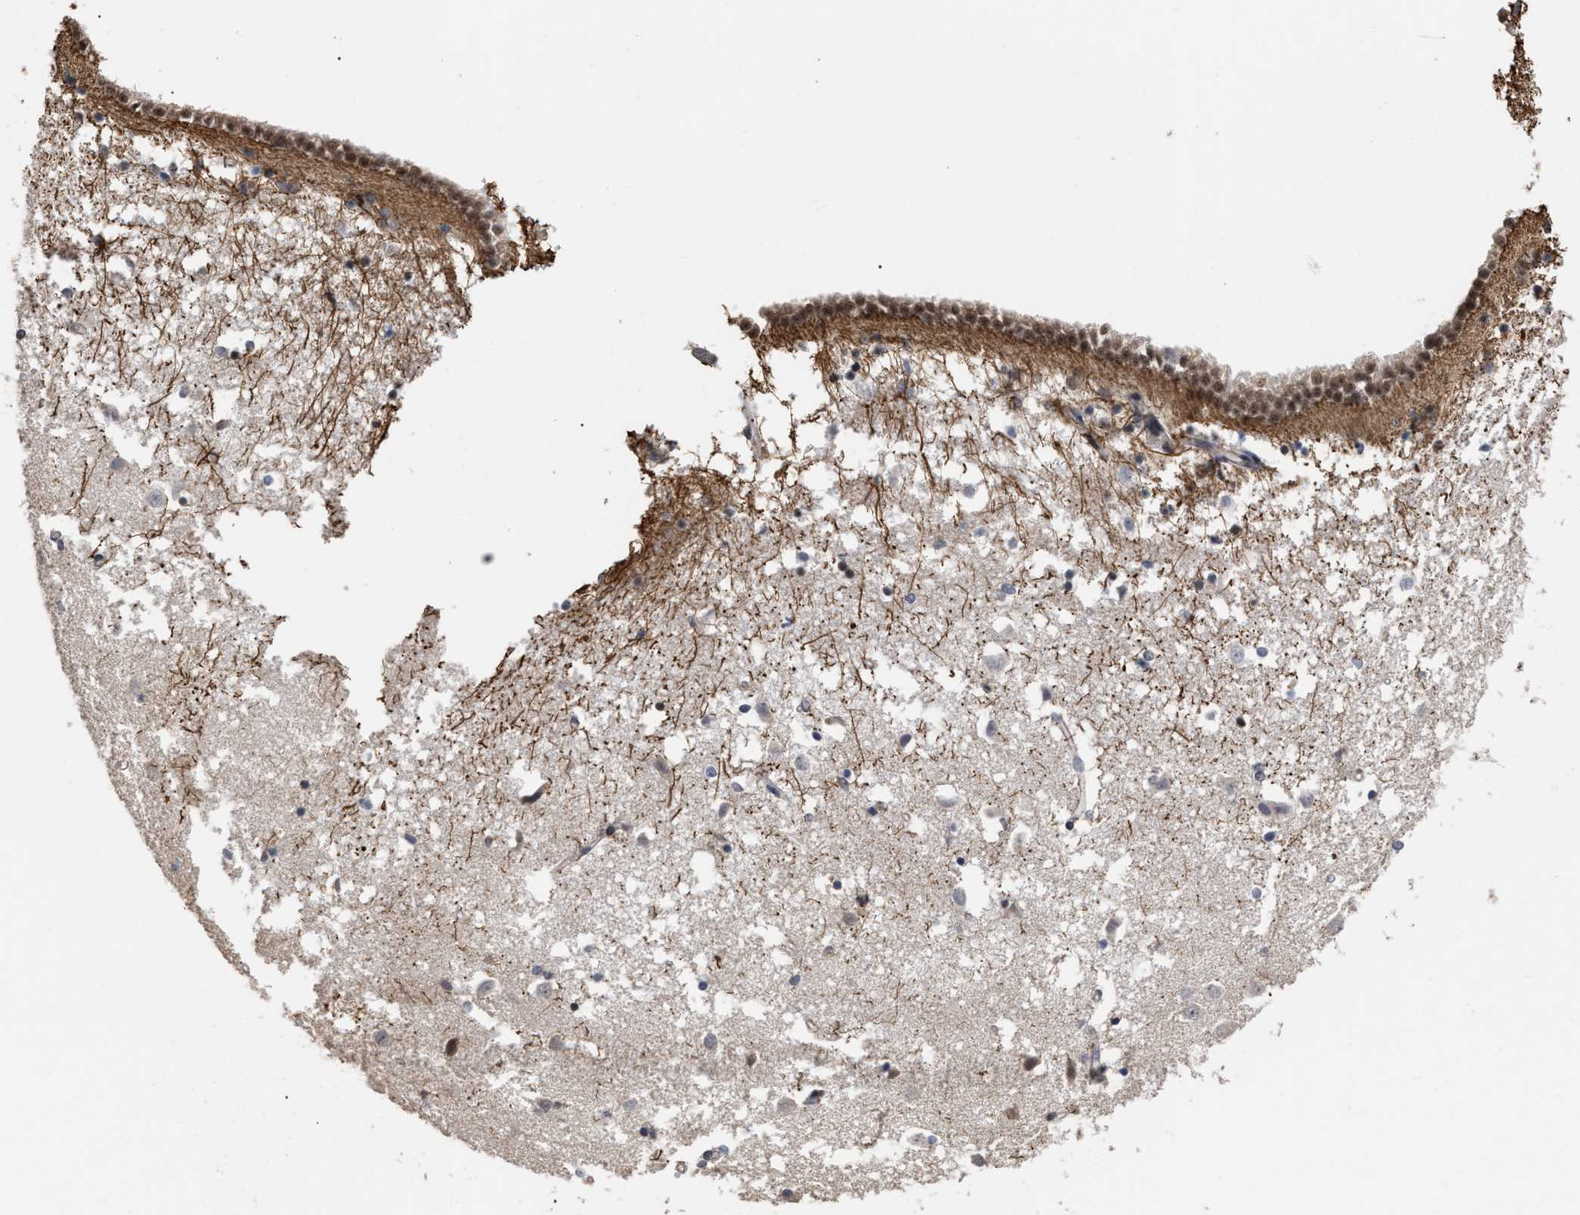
{"staining": {"intensity": "moderate", "quantity": "<25%", "location": "cytoplasmic/membranous,nuclear"}, "tissue": "caudate", "cell_type": "Glial cells", "image_type": "normal", "snomed": [{"axis": "morphology", "description": "Normal tissue, NOS"}, {"axis": "topography", "description": "Lateral ventricle wall"}], "caption": "Benign caudate was stained to show a protein in brown. There is low levels of moderate cytoplasmic/membranous,nuclear expression in about <25% of glial cells. The staining was performed using DAB (3,3'-diaminobenzidine), with brown indicating positive protein expression. Nuclei are stained blue with hematoxylin.", "gene": "JAZF1", "patient": {"sex": "male", "age": 45}}